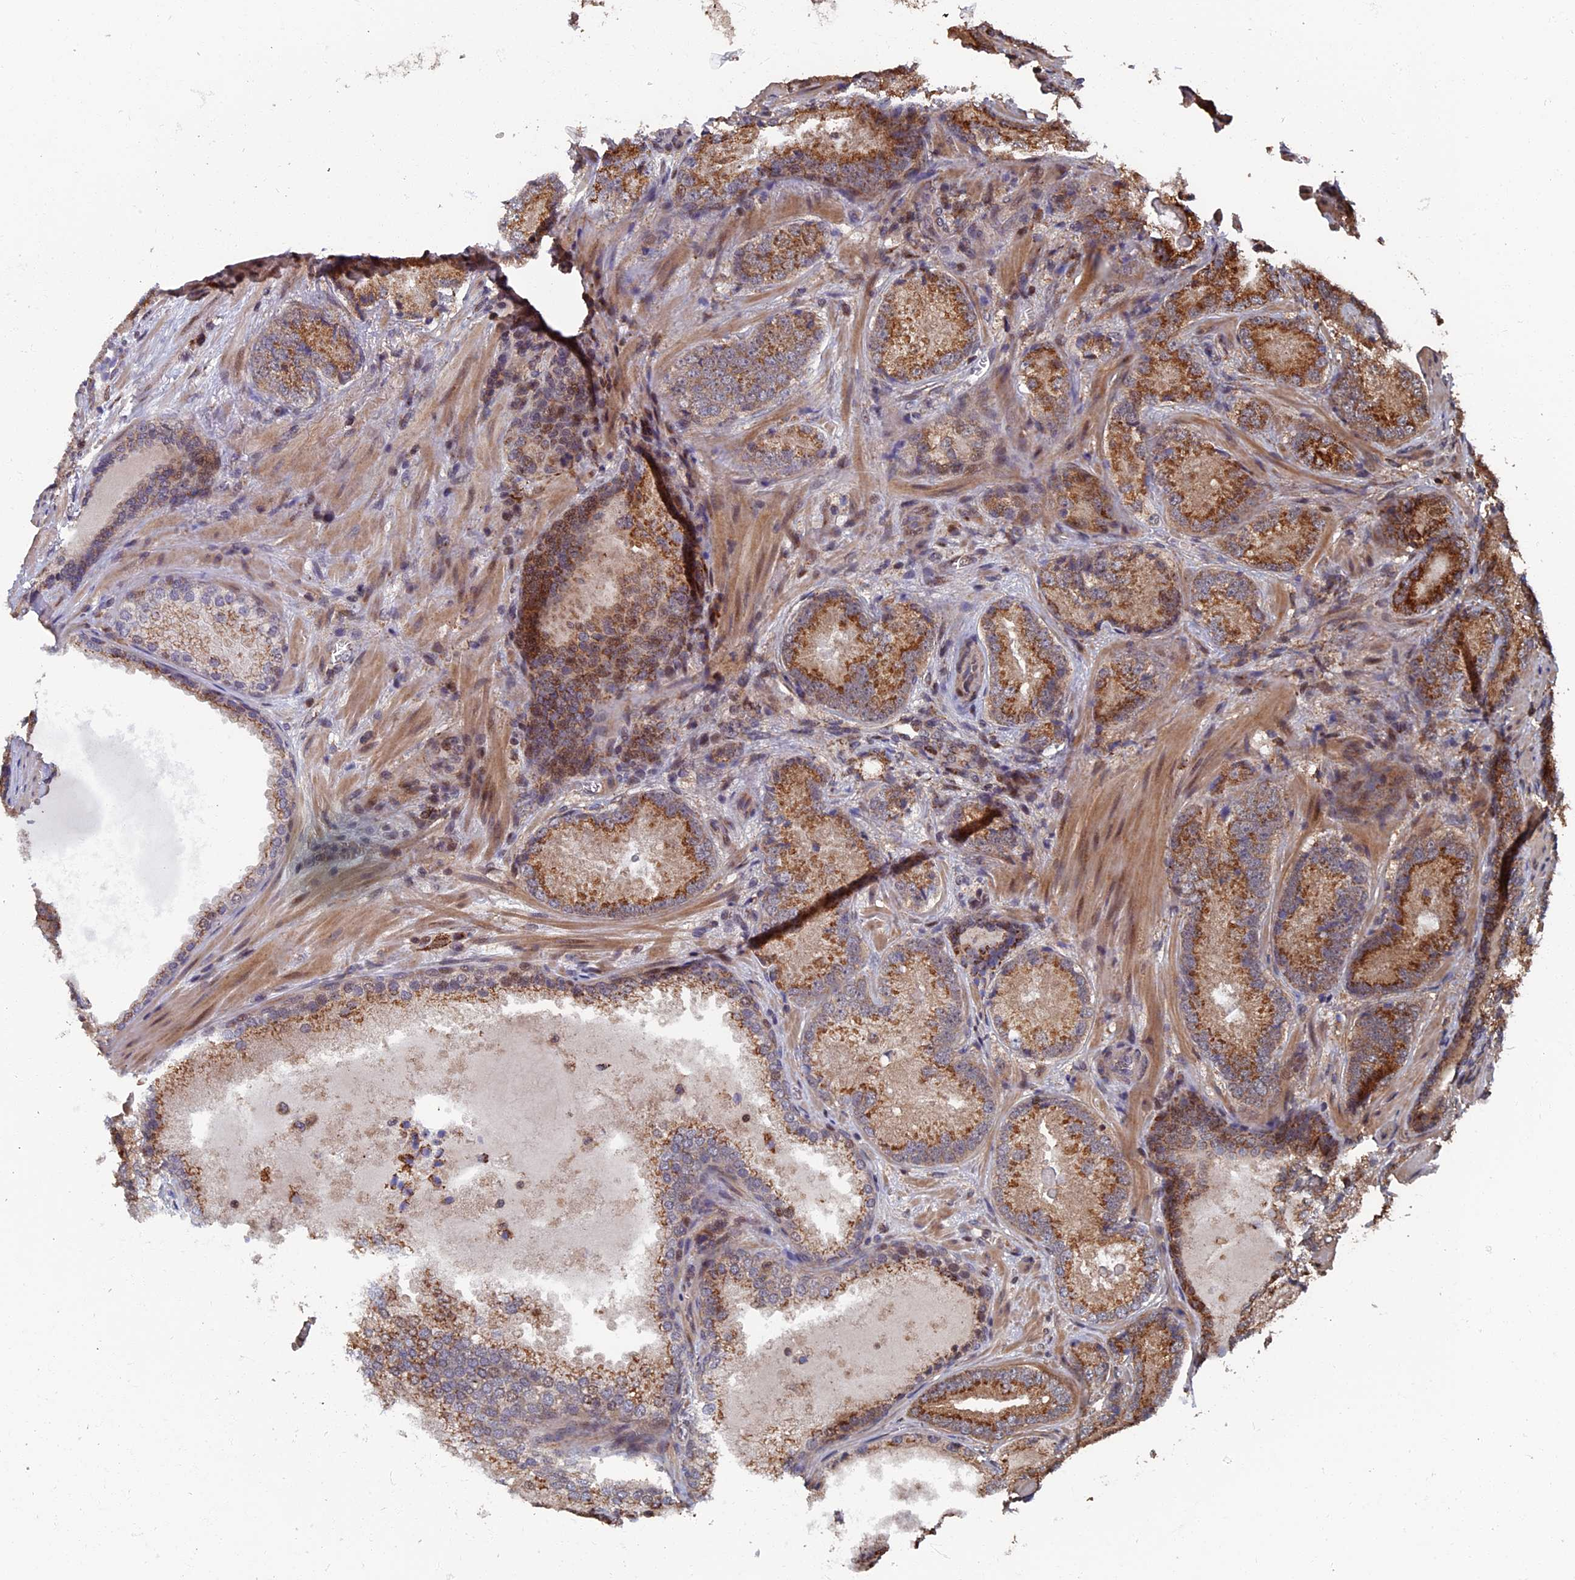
{"staining": {"intensity": "strong", "quantity": "25%-75%", "location": "cytoplasmic/membranous"}, "tissue": "prostate cancer", "cell_type": "Tumor cells", "image_type": "cancer", "snomed": [{"axis": "morphology", "description": "Adenocarcinoma, Low grade"}, {"axis": "topography", "description": "Prostate"}], "caption": "Prostate low-grade adenocarcinoma stained with DAB (3,3'-diaminobenzidine) IHC demonstrates high levels of strong cytoplasmic/membranous expression in about 25%-75% of tumor cells. Nuclei are stained in blue.", "gene": "RASGRF1", "patient": {"sex": "male", "age": 74}}